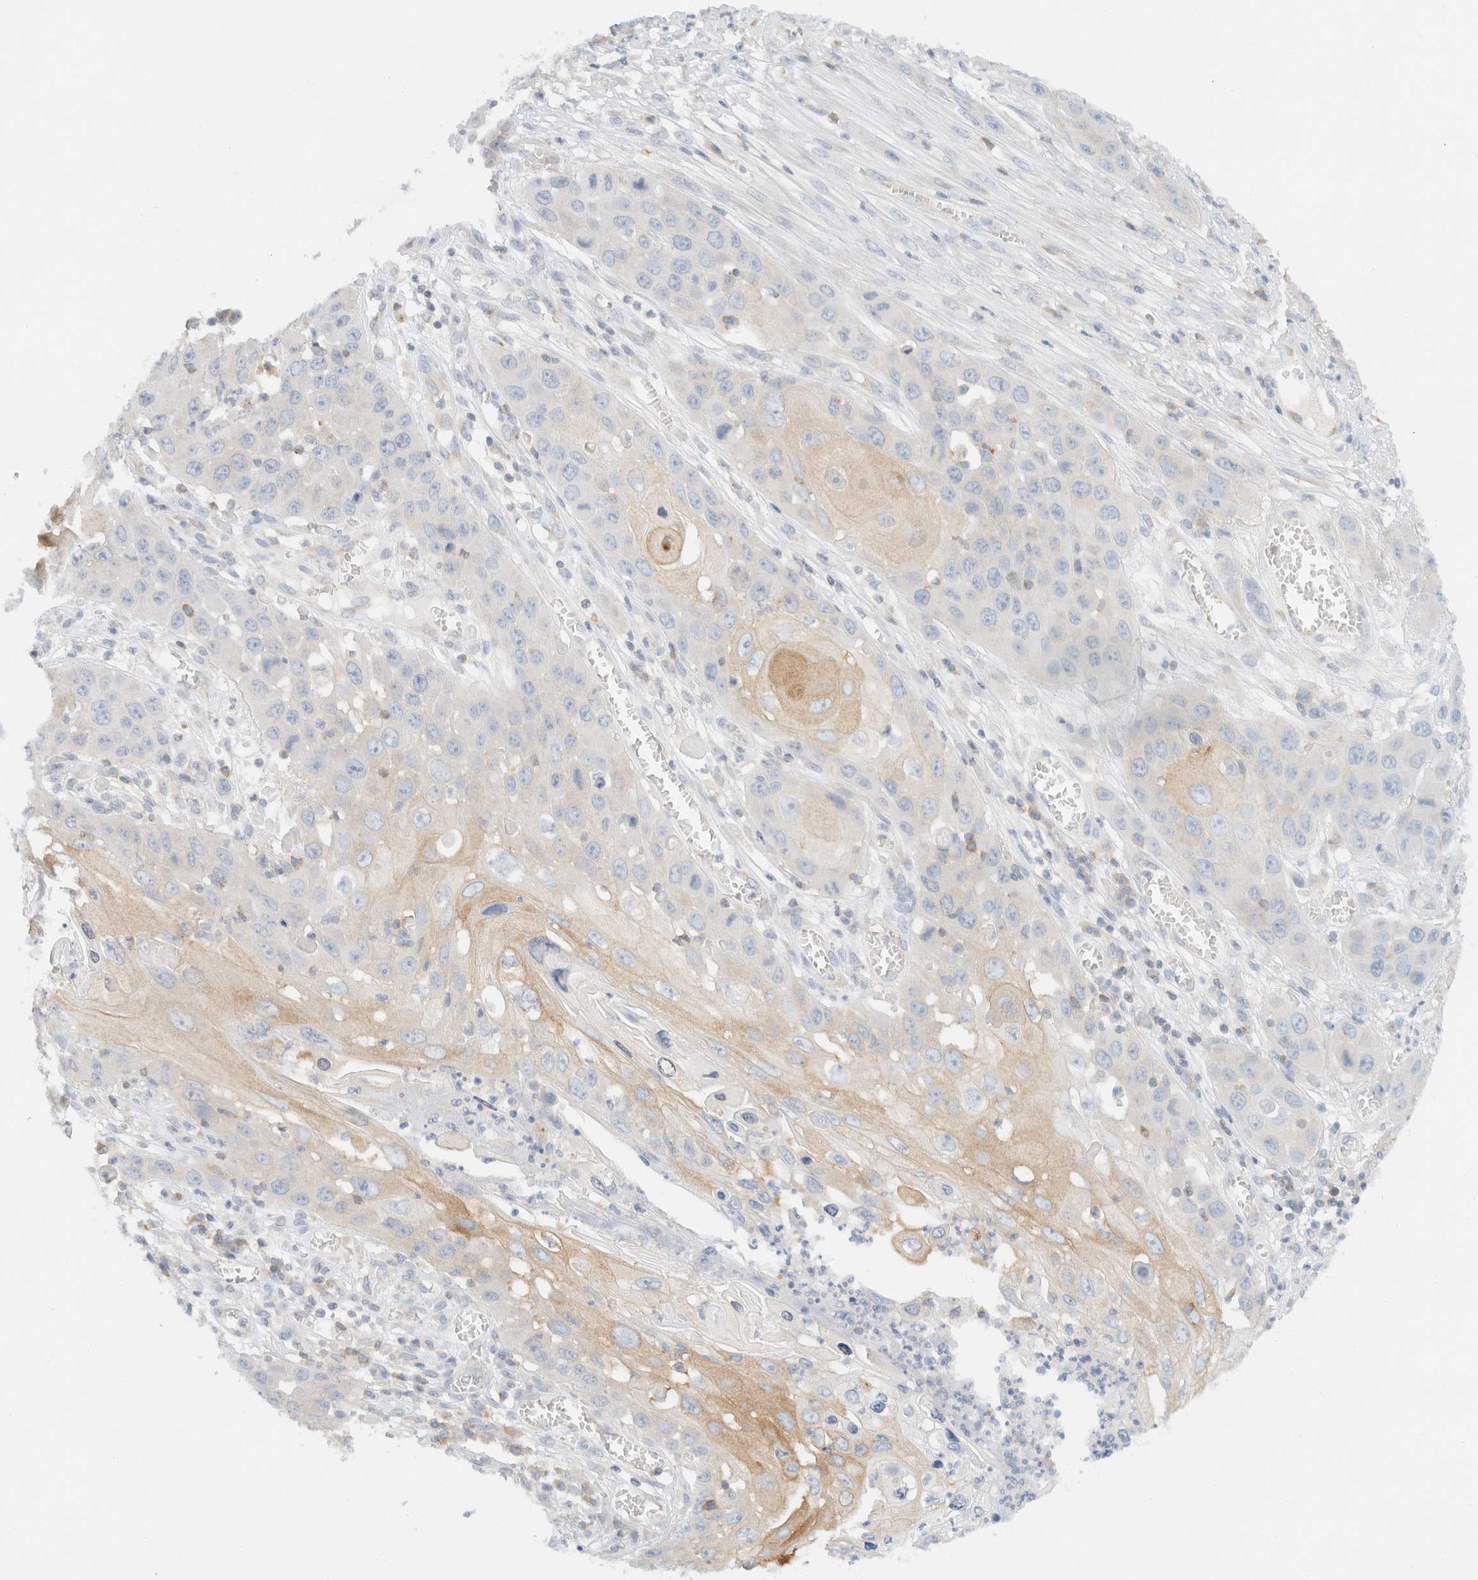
{"staining": {"intensity": "weak", "quantity": "<25%", "location": "cytoplasmic/membranous"}, "tissue": "skin cancer", "cell_type": "Tumor cells", "image_type": "cancer", "snomed": [{"axis": "morphology", "description": "Squamous cell carcinoma, NOS"}, {"axis": "topography", "description": "Skin"}], "caption": "Skin cancer (squamous cell carcinoma) was stained to show a protein in brown. There is no significant staining in tumor cells.", "gene": "SH3GLB2", "patient": {"sex": "male", "age": 55}}